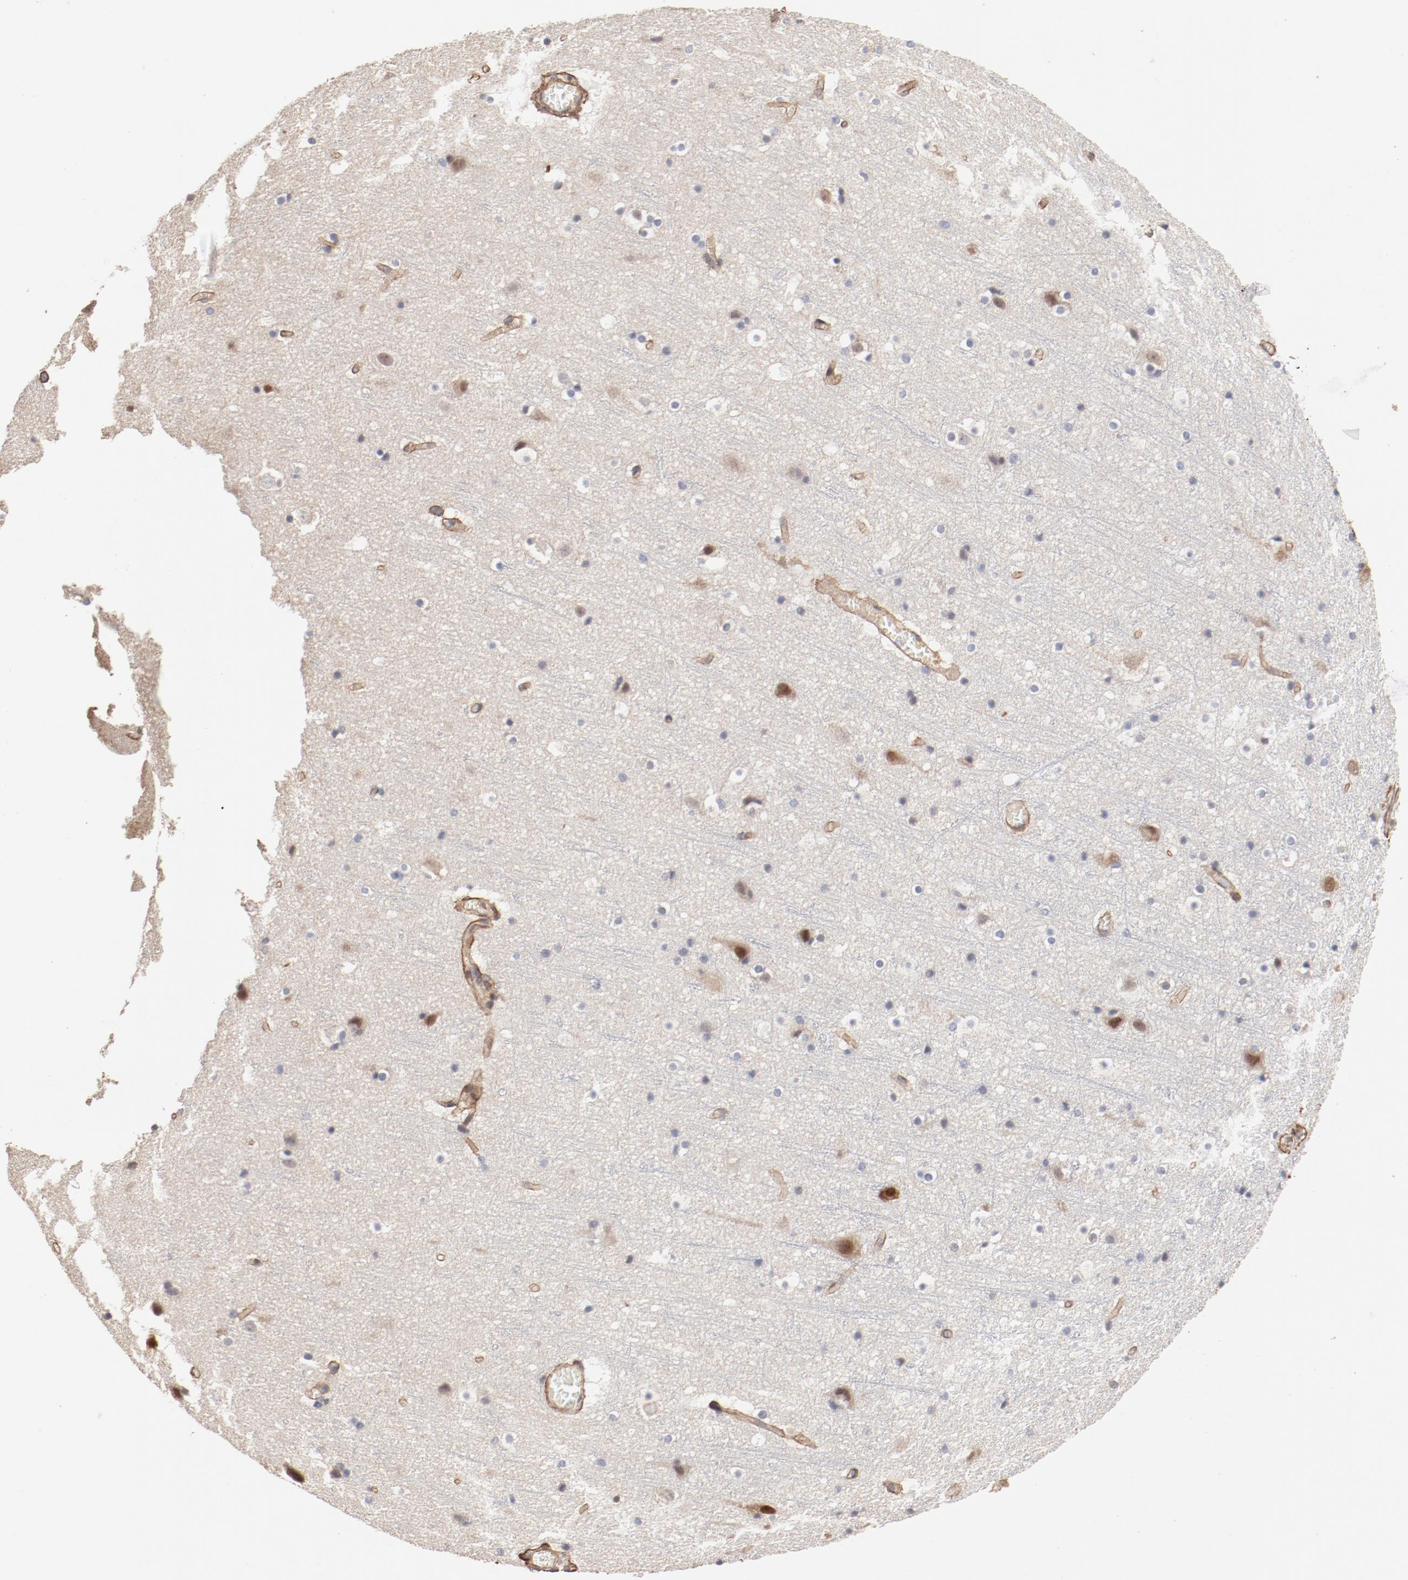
{"staining": {"intensity": "moderate", "quantity": ">75%", "location": "cytoplasmic/membranous"}, "tissue": "cerebral cortex", "cell_type": "Endothelial cells", "image_type": "normal", "snomed": [{"axis": "morphology", "description": "Normal tissue, NOS"}, {"axis": "topography", "description": "Cerebral cortex"}], "caption": "Protein staining of benign cerebral cortex demonstrates moderate cytoplasmic/membranous expression in about >75% of endothelial cells. The protein is shown in brown color, while the nuclei are stained blue.", "gene": "MAGED4B", "patient": {"sex": "male", "age": 45}}